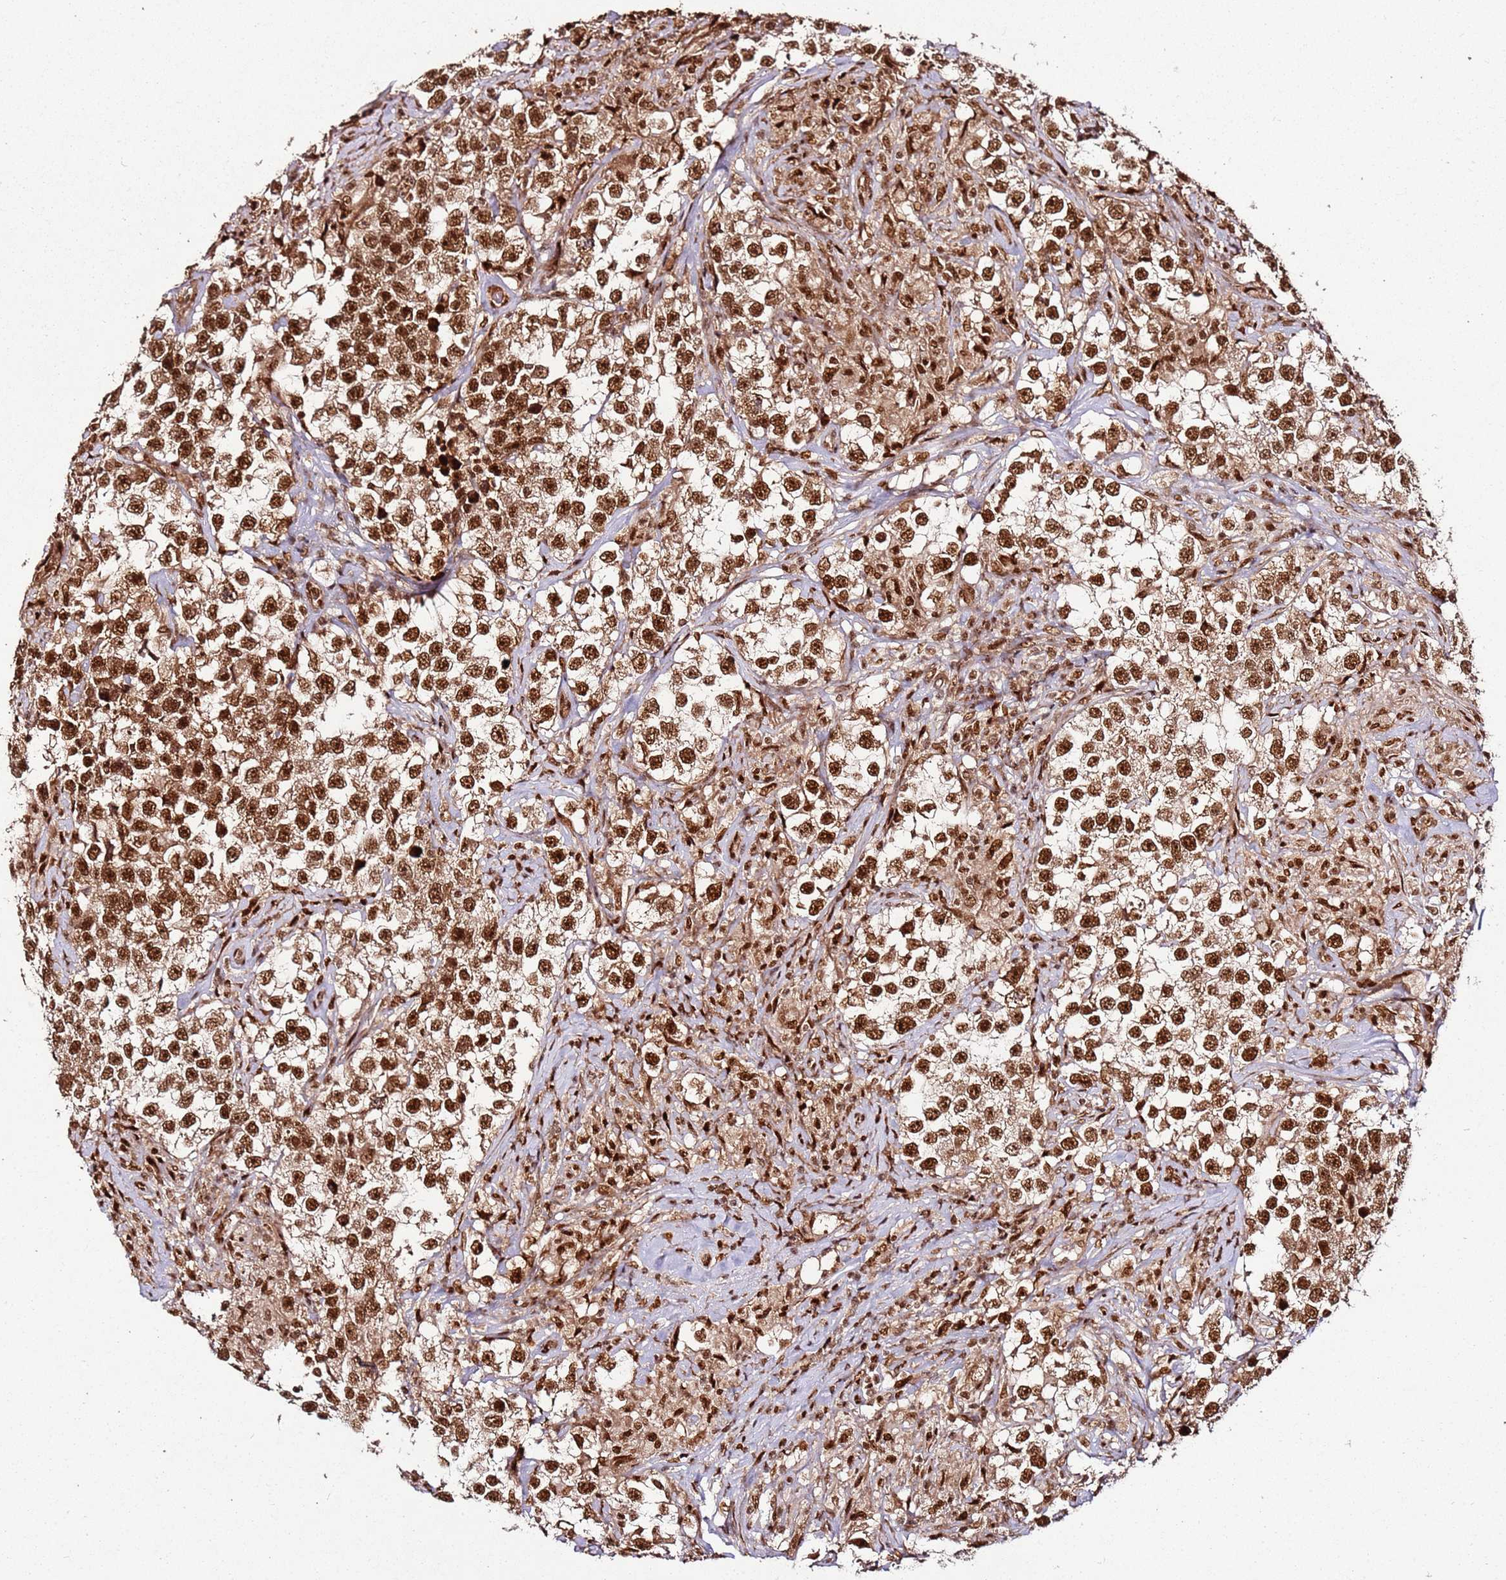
{"staining": {"intensity": "strong", "quantity": ">75%", "location": "nuclear"}, "tissue": "testis cancer", "cell_type": "Tumor cells", "image_type": "cancer", "snomed": [{"axis": "morphology", "description": "Seminoma, NOS"}, {"axis": "topography", "description": "Testis"}], "caption": "A high-resolution photomicrograph shows immunohistochemistry (IHC) staining of testis cancer, which exhibits strong nuclear positivity in about >75% of tumor cells.", "gene": "XRN2", "patient": {"sex": "male", "age": 46}}